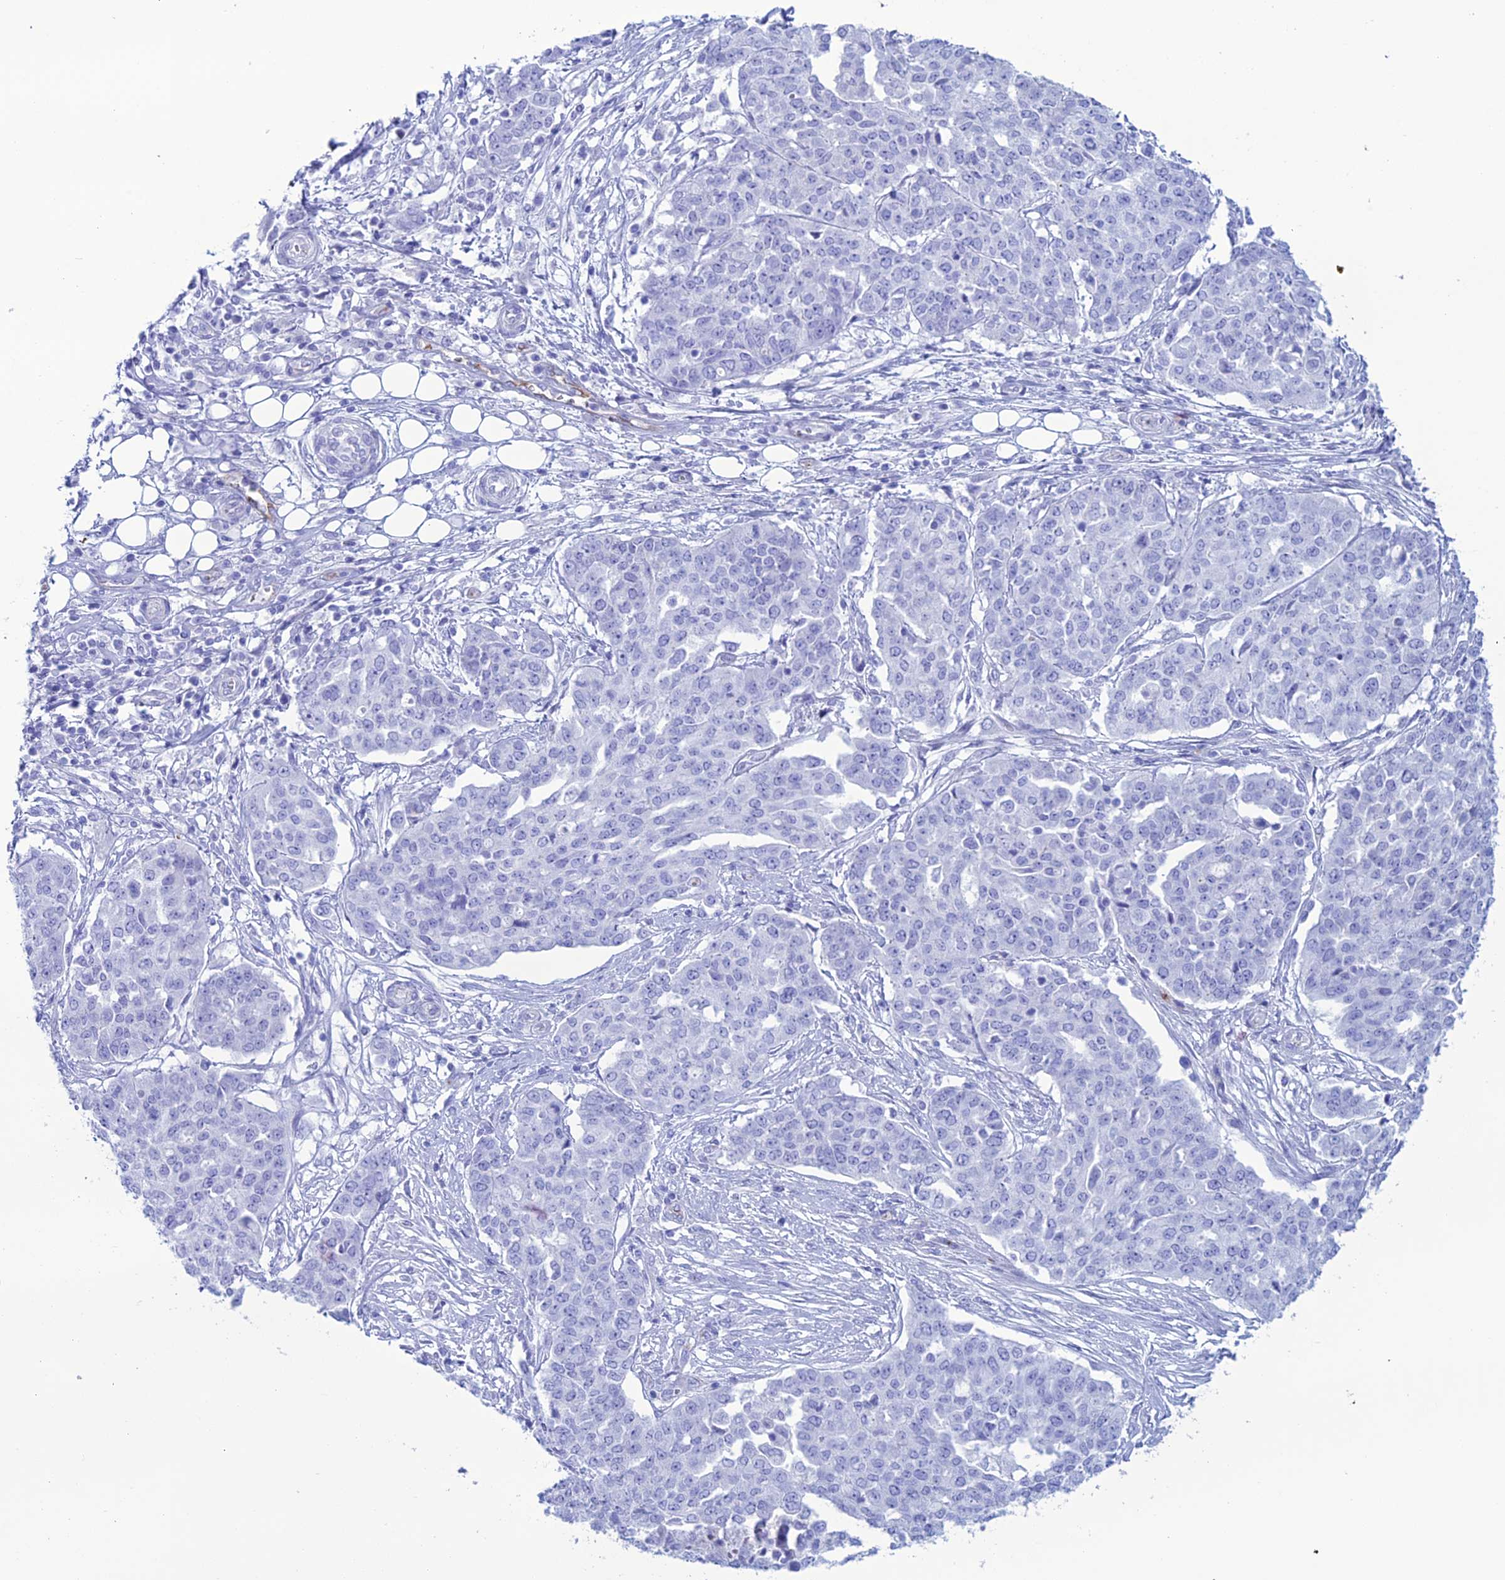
{"staining": {"intensity": "negative", "quantity": "none", "location": "none"}, "tissue": "ovarian cancer", "cell_type": "Tumor cells", "image_type": "cancer", "snomed": [{"axis": "morphology", "description": "Cystadenocarcinoma, serous, NOS"}, {"axis": "topography", "description": "Soft tissue"}, {"axis": "topography", "description": "Ovary"}], "caption": "Image shows no significant protein expression in tumor cells of ovarian serous cystadenocarcinoma. (Brightfield microscopy of DAB (3,3'-diaminobenzidine) immunohistochemistry at high magnification).", "gene": "CDC42EP5", "patient": {"sex": "female", "age": 57}}